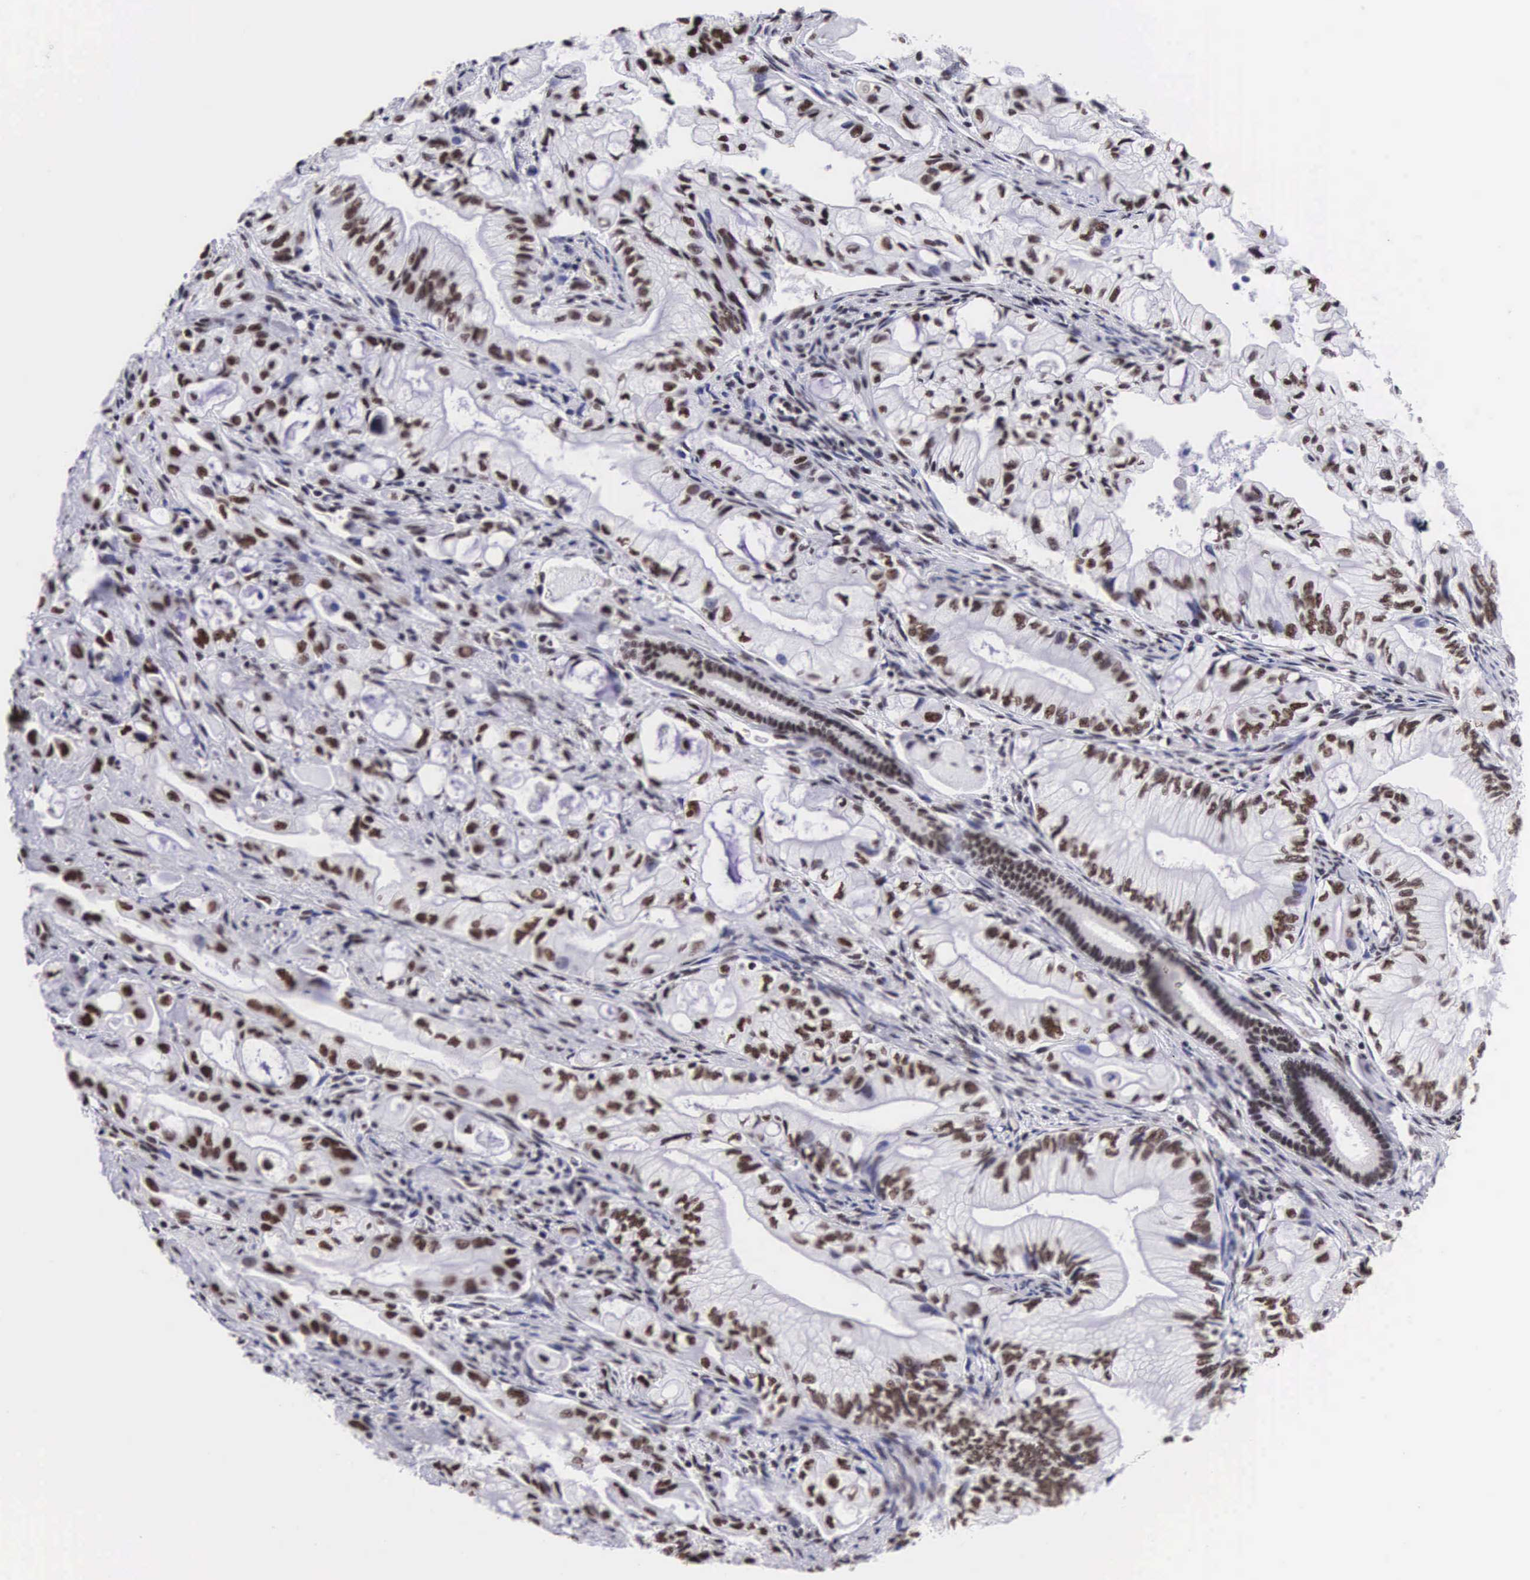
{"staining": {"intensity": "moderate", "quantity": ">75%", "location": "nuclear"}, "tissue": "pancreatic cancer", "cell_type": "Tumor cells", "image_type": "cancer", "snomed": [{"axis": "morphology", "description": "Adenocarcinoma, NOS"}, {"axis": "topography", "description": "Pancreas"}], "caption": "Immunohistochemistry micrograph of human pancreatic adenocarcinoma stained for a protein (brown), which exhibits medium levels of moderate nuclear expression in approximately >75% of tumor cells.", "gene": "SF3A1", "patient": {"sex": "male", "age": 79}}